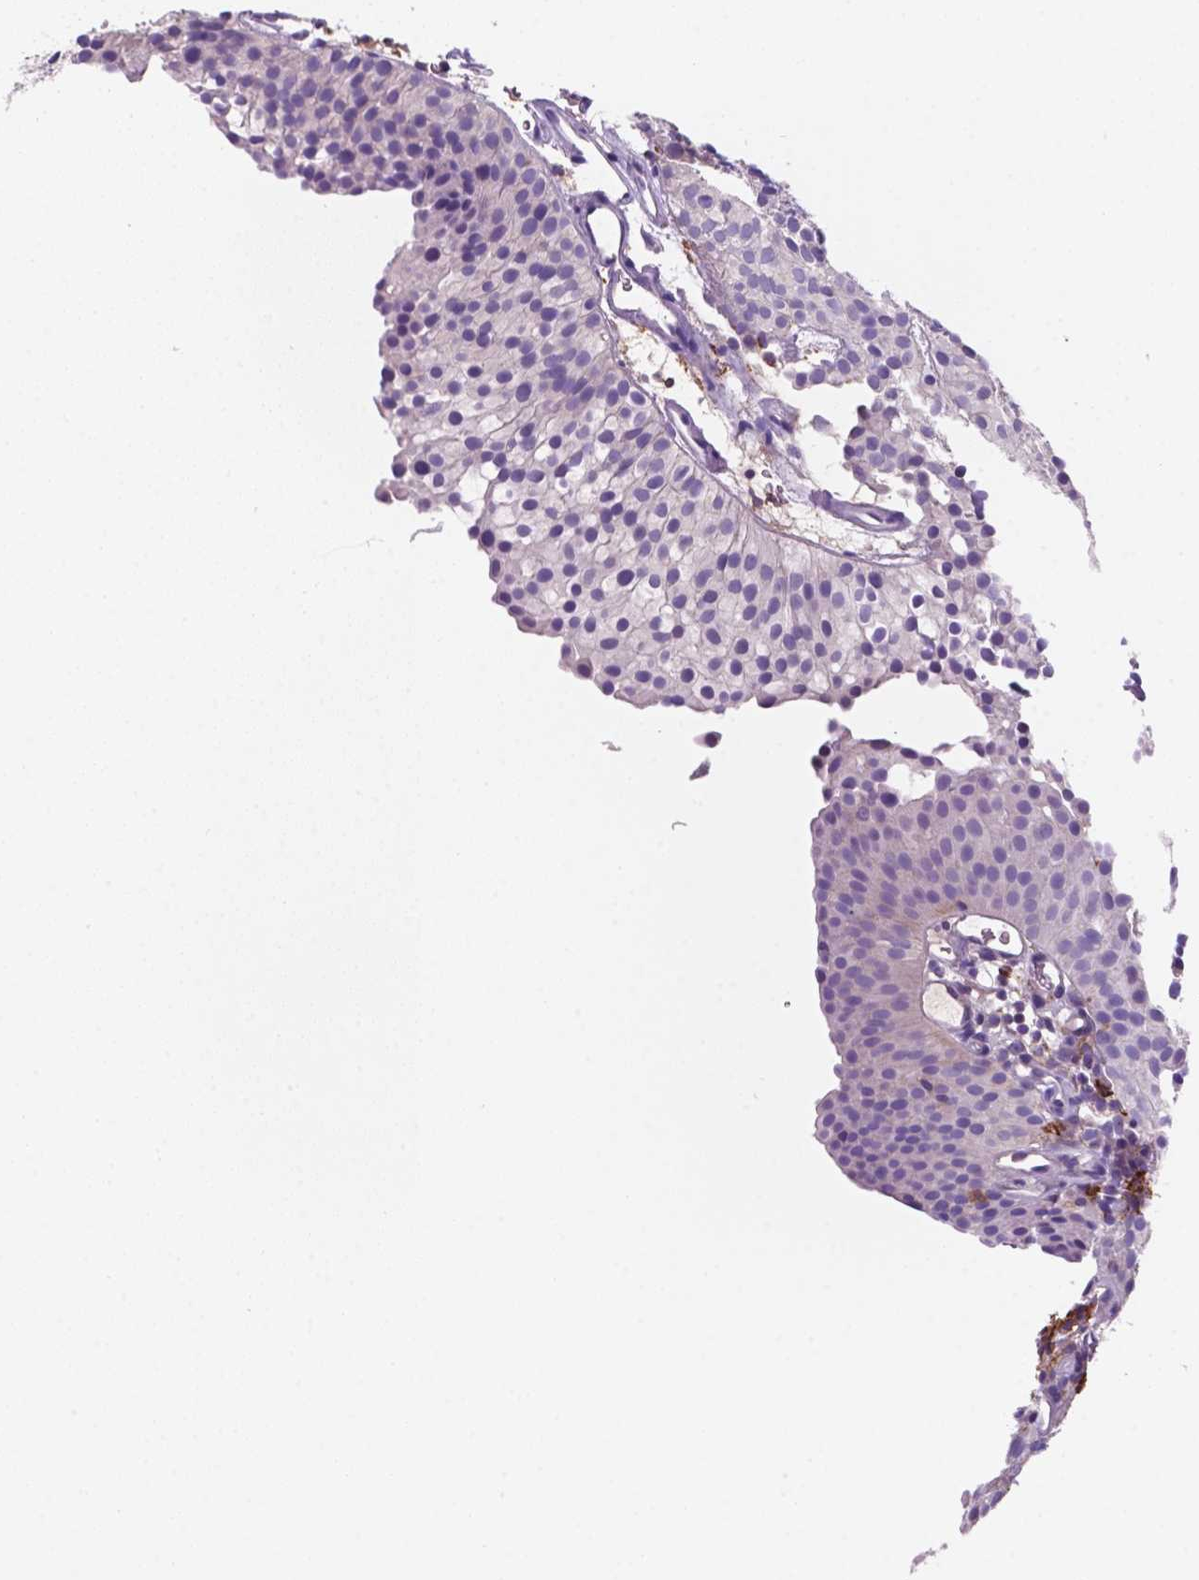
{"staining": {"intensity": "negative", "quantity": "none", "location": "none"}, "tissue": "urothelial cancer", "cell_type": "Tumor cells", "image_type": "cancer", "snomed": [{"axis": "morphology", "description": "Urothelial carcinoma, Low grade"}, {"axis": "topography", "description": "Urinary bladder"}], "caption": "Image shows no significant protein expression in tumor cells of urothelial cancer.", "gene": "MKRN2OS", "patient": {"sex": "female", "age": 87}}